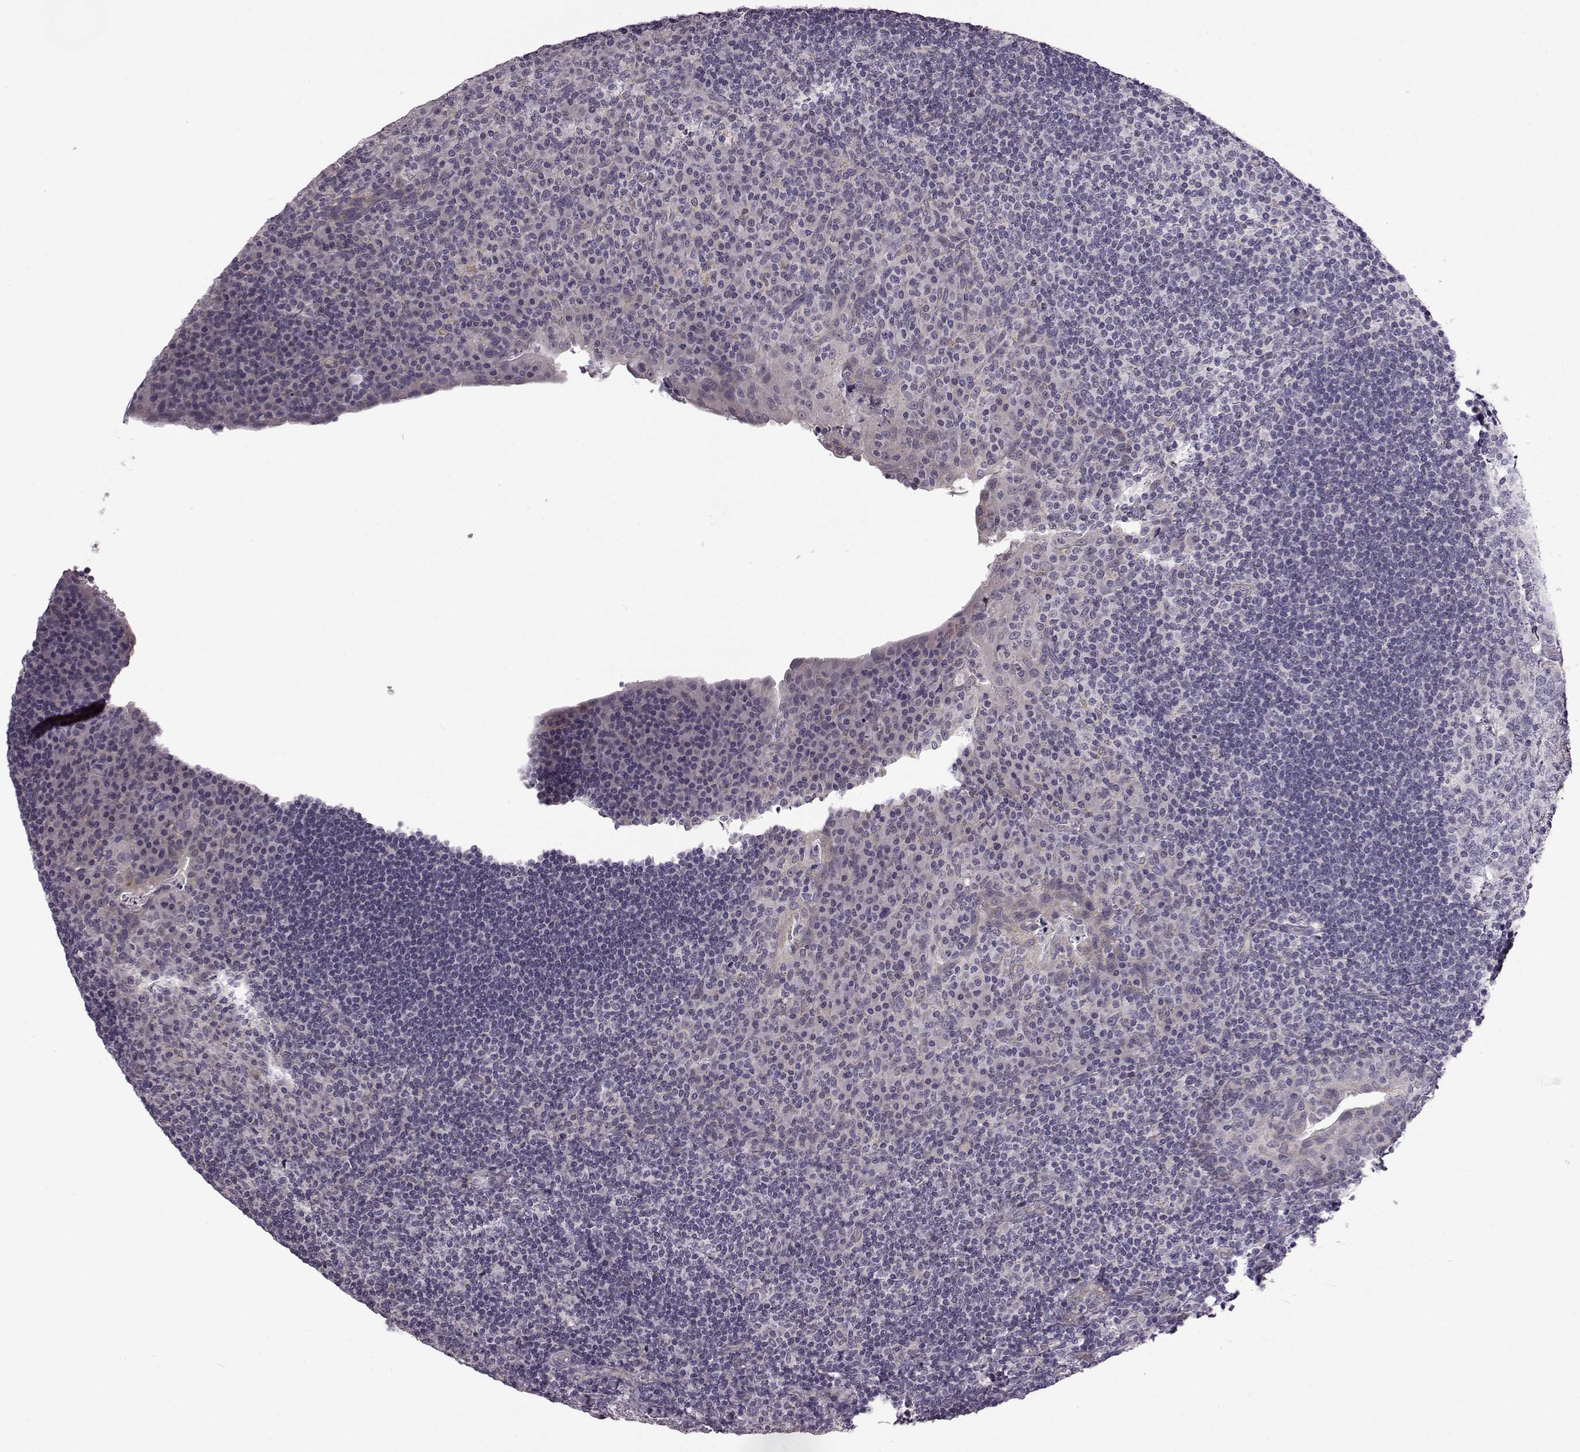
{"staining": {"intensity": "negative", "quantity": "none", "location": "none"}, "tissue": "tonsil", "cell_type": "Germinal center cells", "image_type": "normal", "snomed": [{"axis": "morphology", "description": "Normal tissue, NOS"}, {"axis": "topography", "description": "Tonsil"}], "caption": "Protein analysis of normal tonsil shows no significant expression in germinal center cells. (DAB immunohistochemistry (IHC) with hematoxylin counter stain).", "gene": "B3GNT6", "patient": {"sex": "male", "age": 17}}